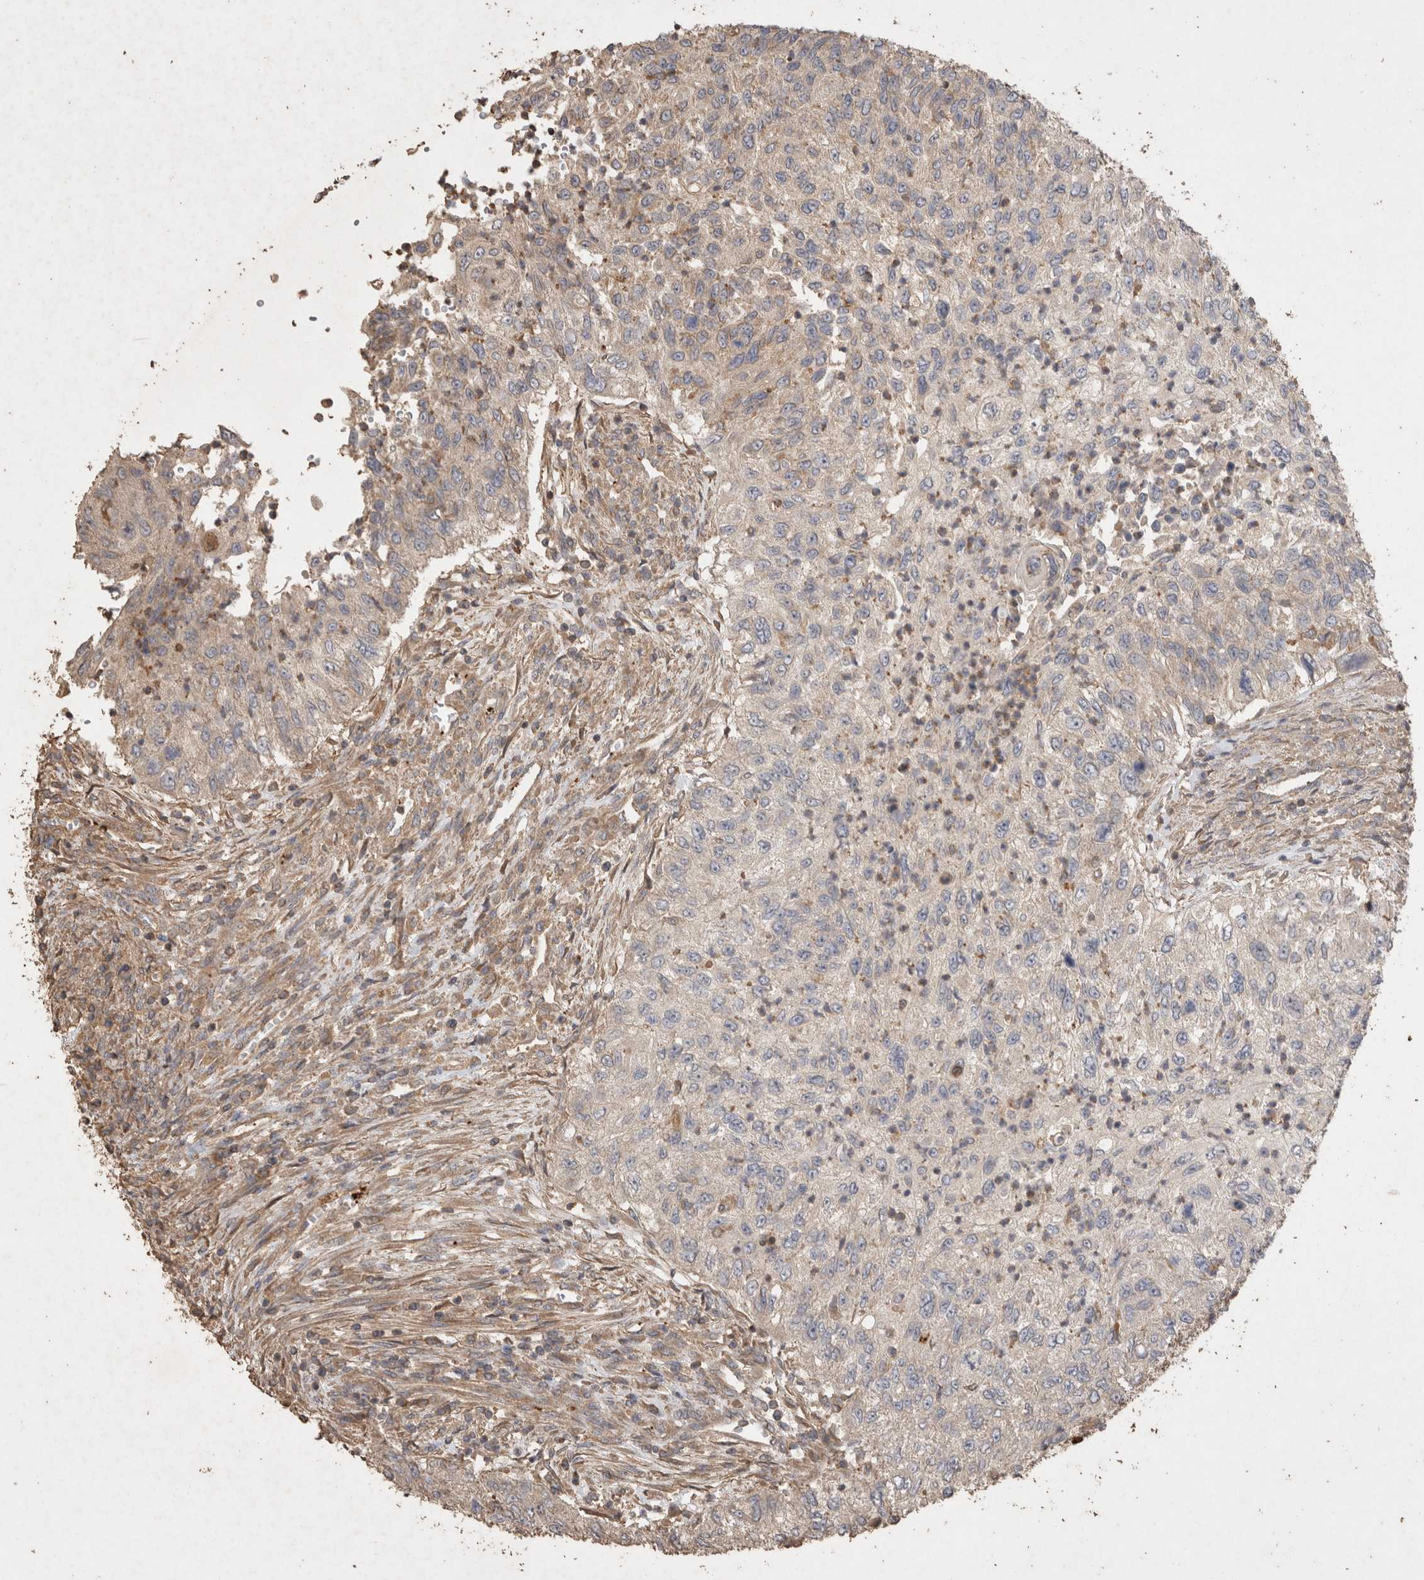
{"staining": {"intensity": "negative", "quantity": "none", "location": "none"}, "tissue": "urothelial cancer", "cell_type": "Tumor cells", "image_type": "cancer", "snomed": [{"axis": "morphology", "description": "Urothelial carcinoma, High grade"}, {"axis": "topography", "description": "Urinary bladder"}], "caption": "DAB (3,3'-diaminobenzidine) immunohistochemical staining of high-grade urothelial carcinoma exhibits no significant staining in tumor cells.", "gene": "SNX31", "patient": {"sex": "female", "age": 60}}